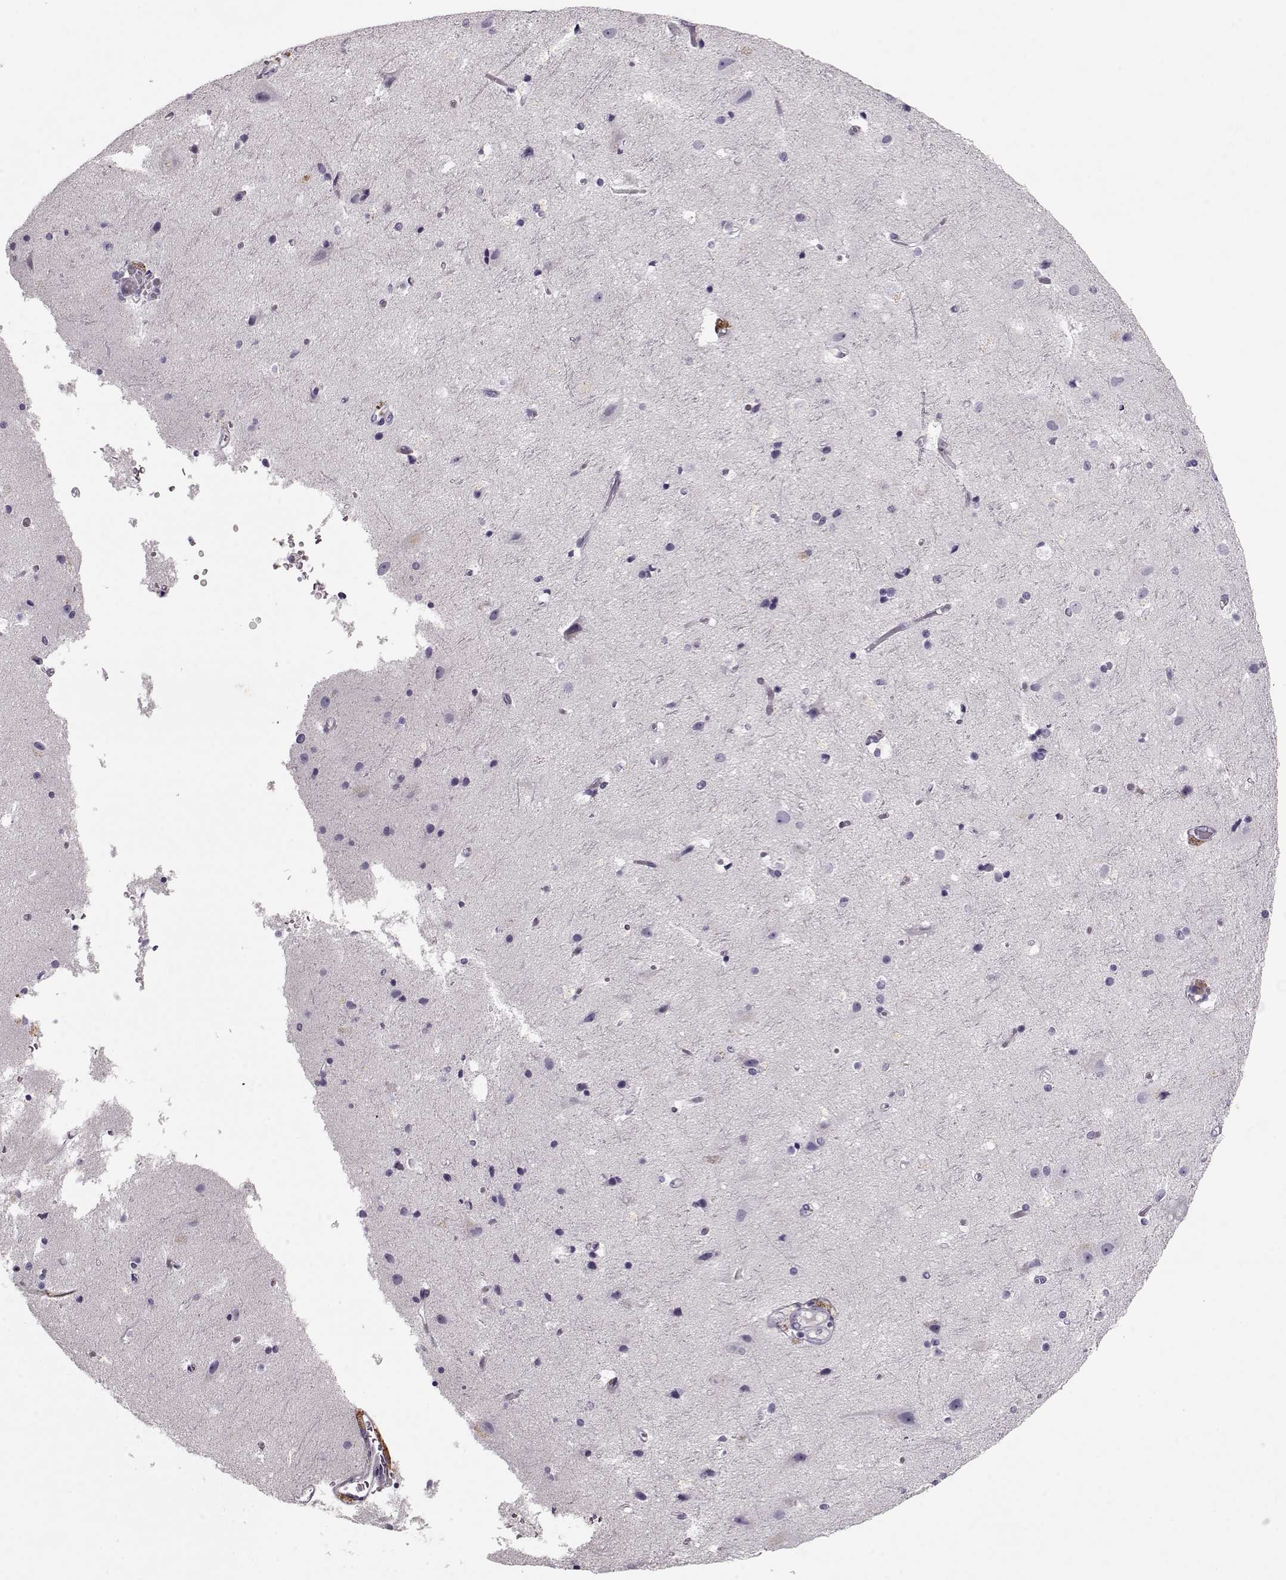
{"staining": {"intensity": "negative", "quantity": "none", "location": "none"}, "tissue": "cerebral cortex", "cell_type": "Endothelial cells", "image_type": "normal", "snomed": [{"axis": "morphology", "description": "Normal tissue, NOS"}, {"axis": "topography", "description": "Cerebral cortex"}], "caption": "Immunohistochemistry of unremarkable human cerebral cortex reveals no positivity in endothelial cells. (Stains: DAB (3,3'-diaminobenzidine) immunohistochemistry (IHC) with hematoxylin counter stain, Microscopy: brightfield microscopy at high magnification).", "gene": "LUM", "patient": {"sex": "female", "age": 52}}